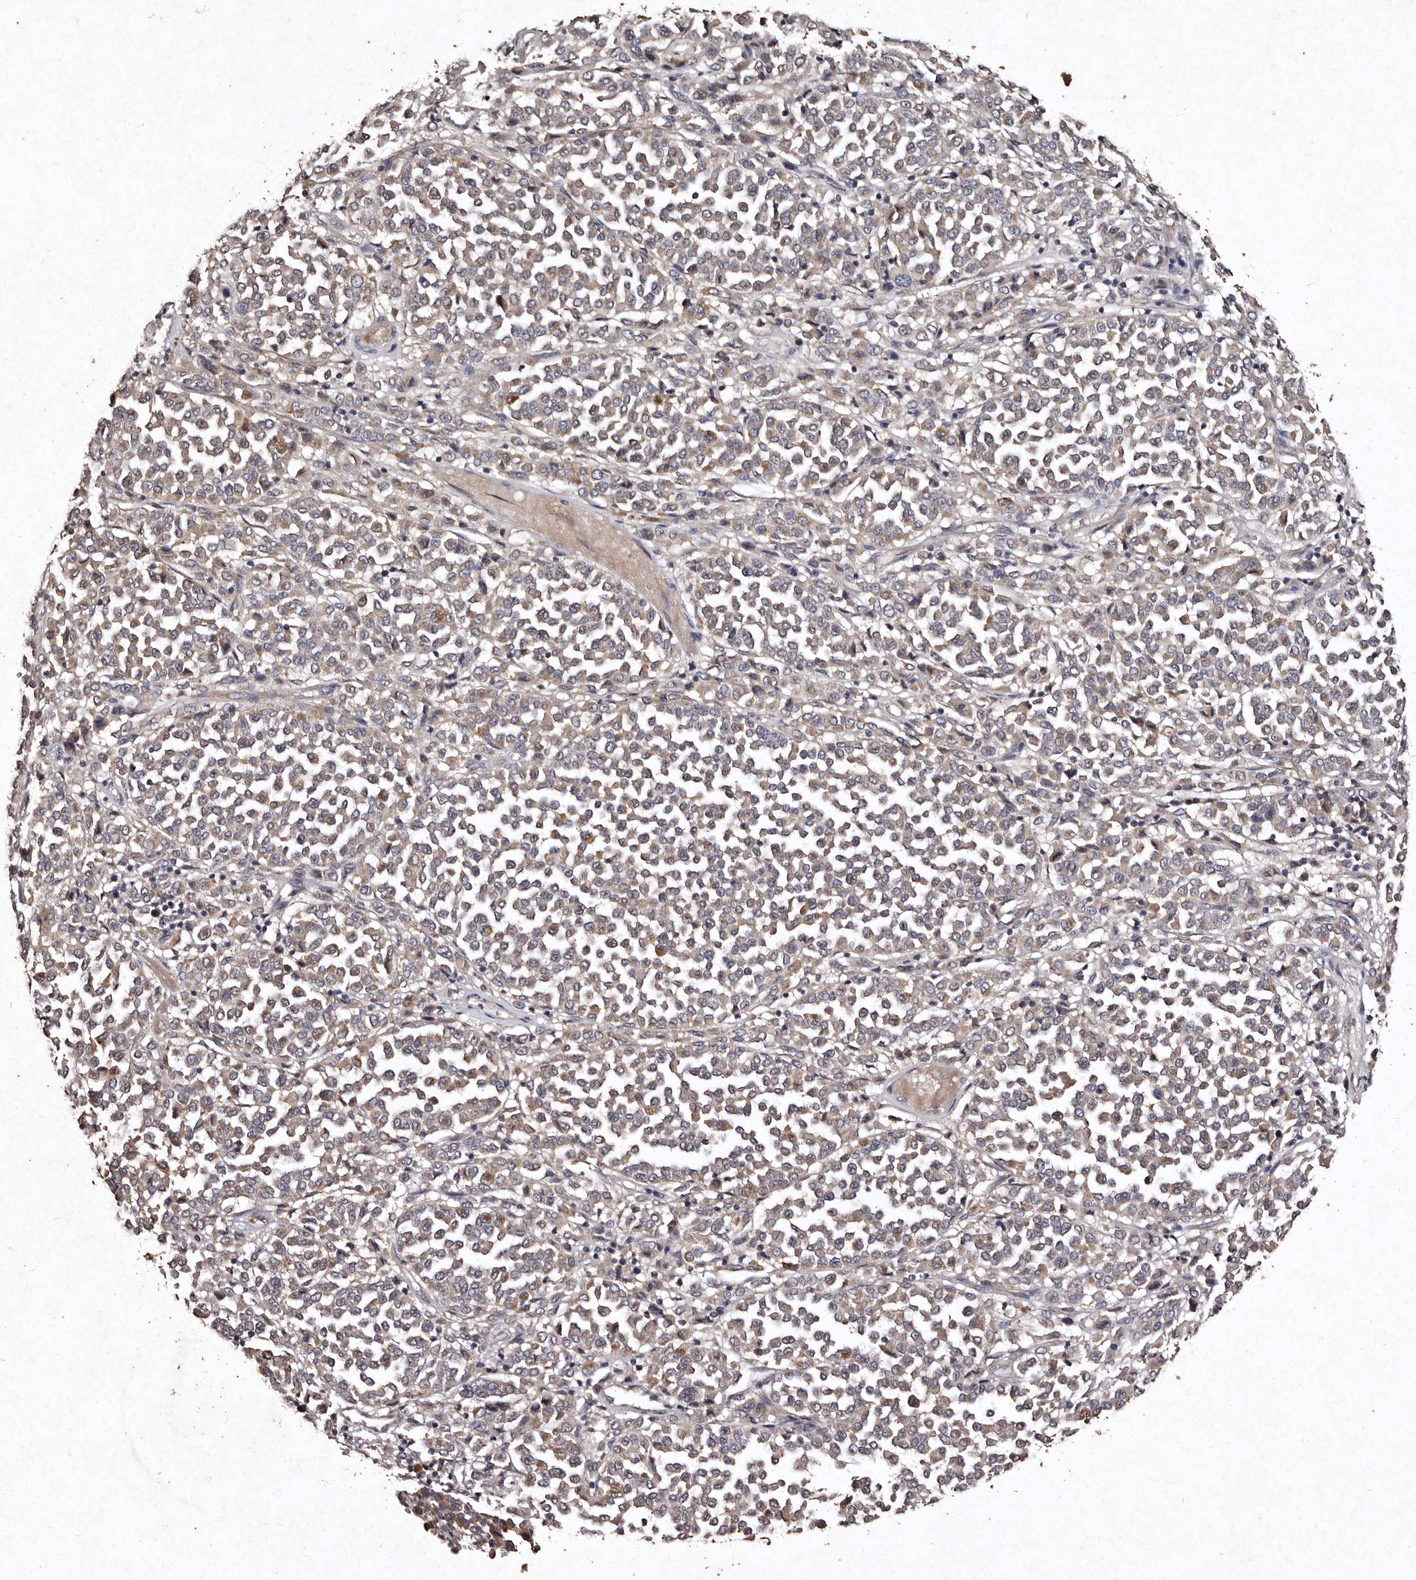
{"staining": {"intensity": "weak", "quantity": ">75%", "location": "cytoplasmic/membranous"}, "tissue": "melanoma", "cell_type": "Tumor cells", "image_type": "cancer", "snomed": [{"axis": "morphology", "description": "Malignant melanoma, Metastatic site"}, {"axis": "topography", "description": "Pancreas"}], "caption": "Immunohistochemical staining of human malignant melanoma (metastatic site) shows weak cytoplasmic/membranous protein expression in about >75% of tumor cells.", "gene": "TFB1M", "patient": {"sex": "female", "age": 30}}